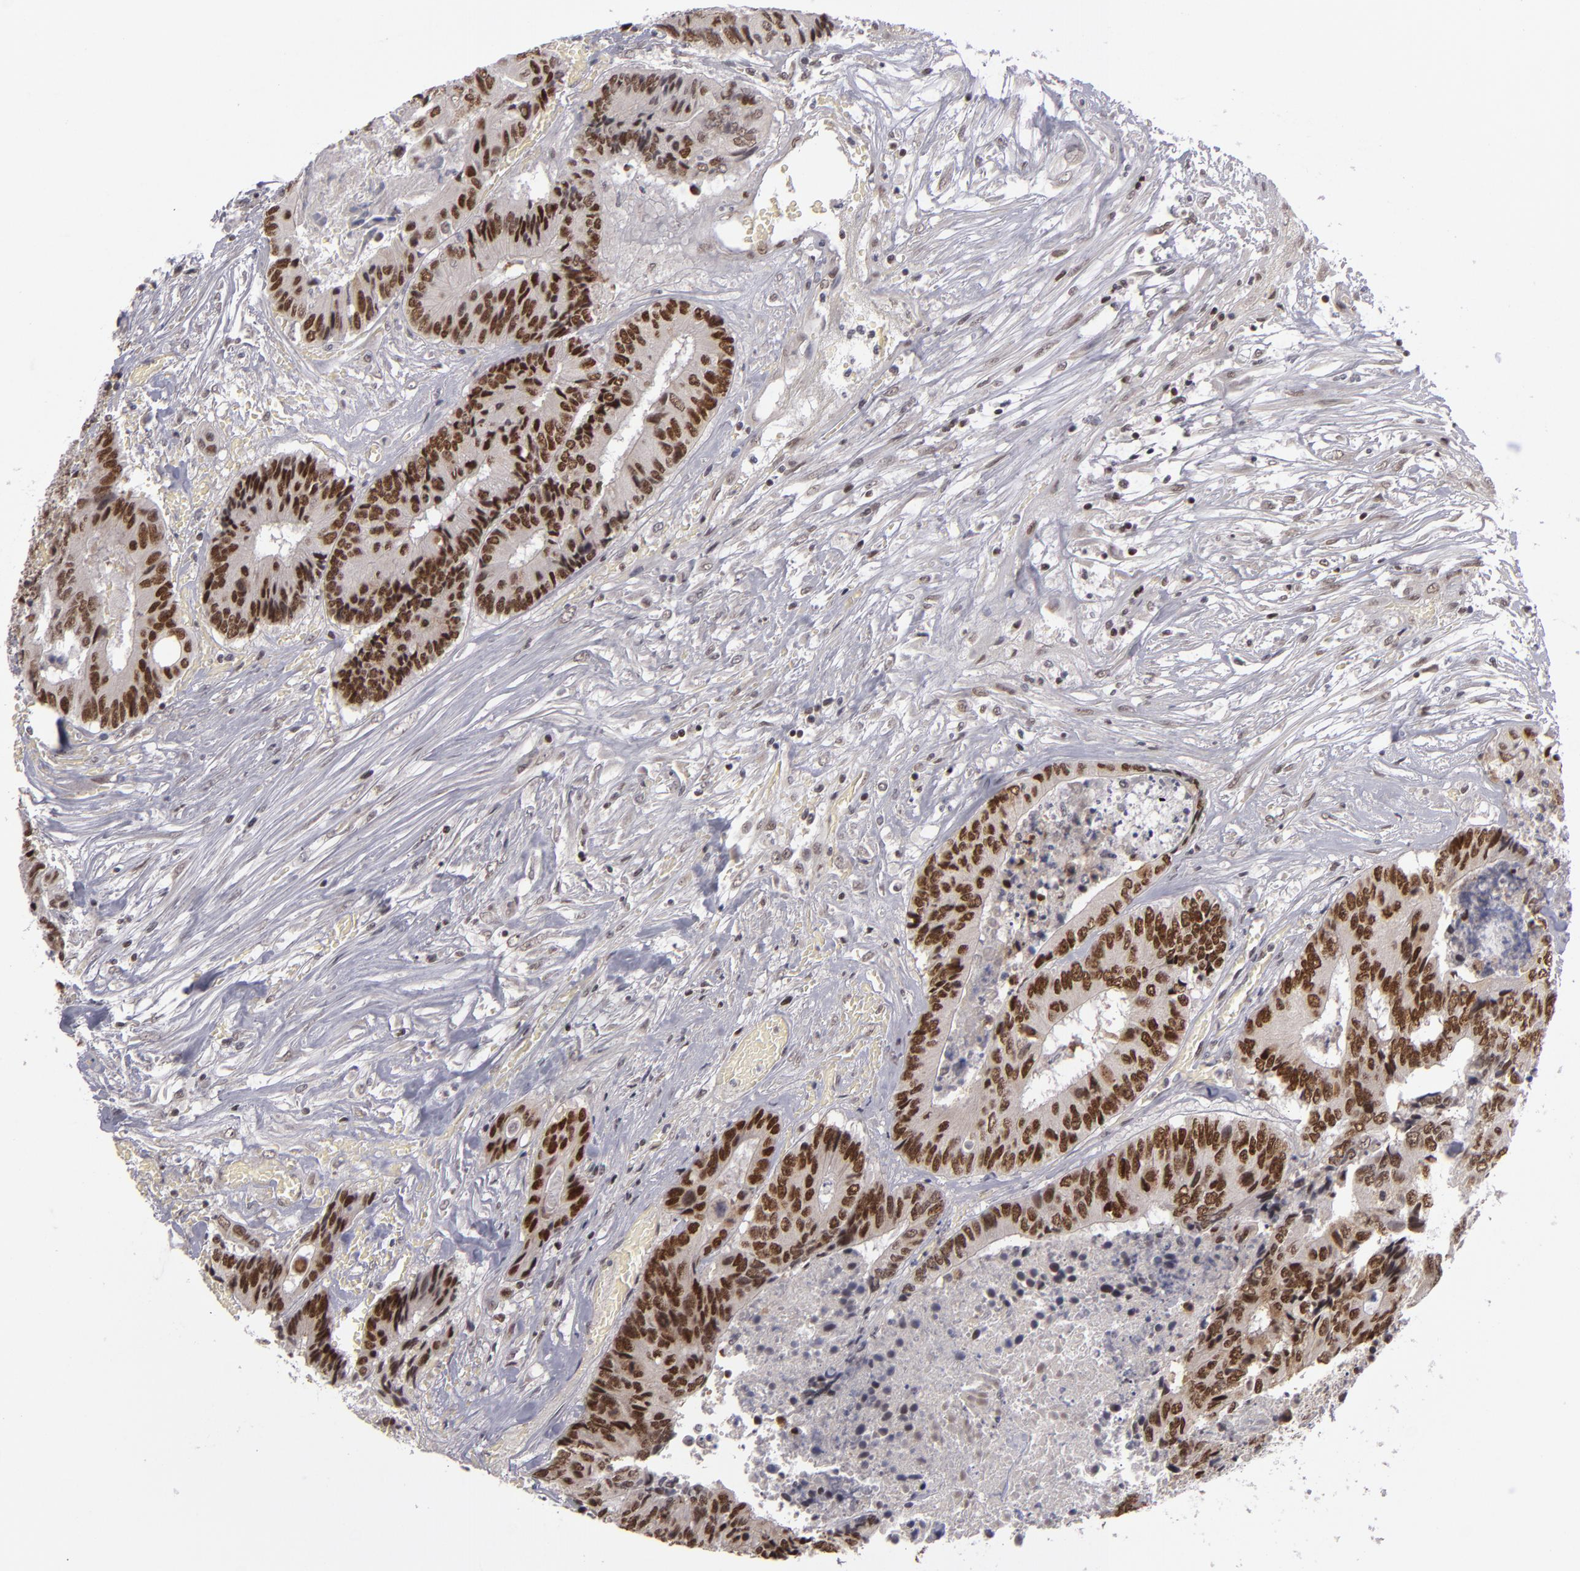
{"staining": {"intensity": "strong", "quantity": ">75%", "location": "nuclear"}, "tissue": "colorectal cancer", "cell_type": "Tumor cells", "image_type": "cancer", "snomed": [{"axis": "morphology", "description": "Adenocarcinoma, NOS"}, {"axis": "topography", "description": "Rectum"}], "caption": "Colorectal adenocarcinoma was stained to show a protein in brown. There is high levels of strong nuclear expression in approximately >75% of tumor cells. (IHC, brightfield microscopy, high magnification).", "gene": "MLLT3", "patient": {"sex": "male", "age": 55}}